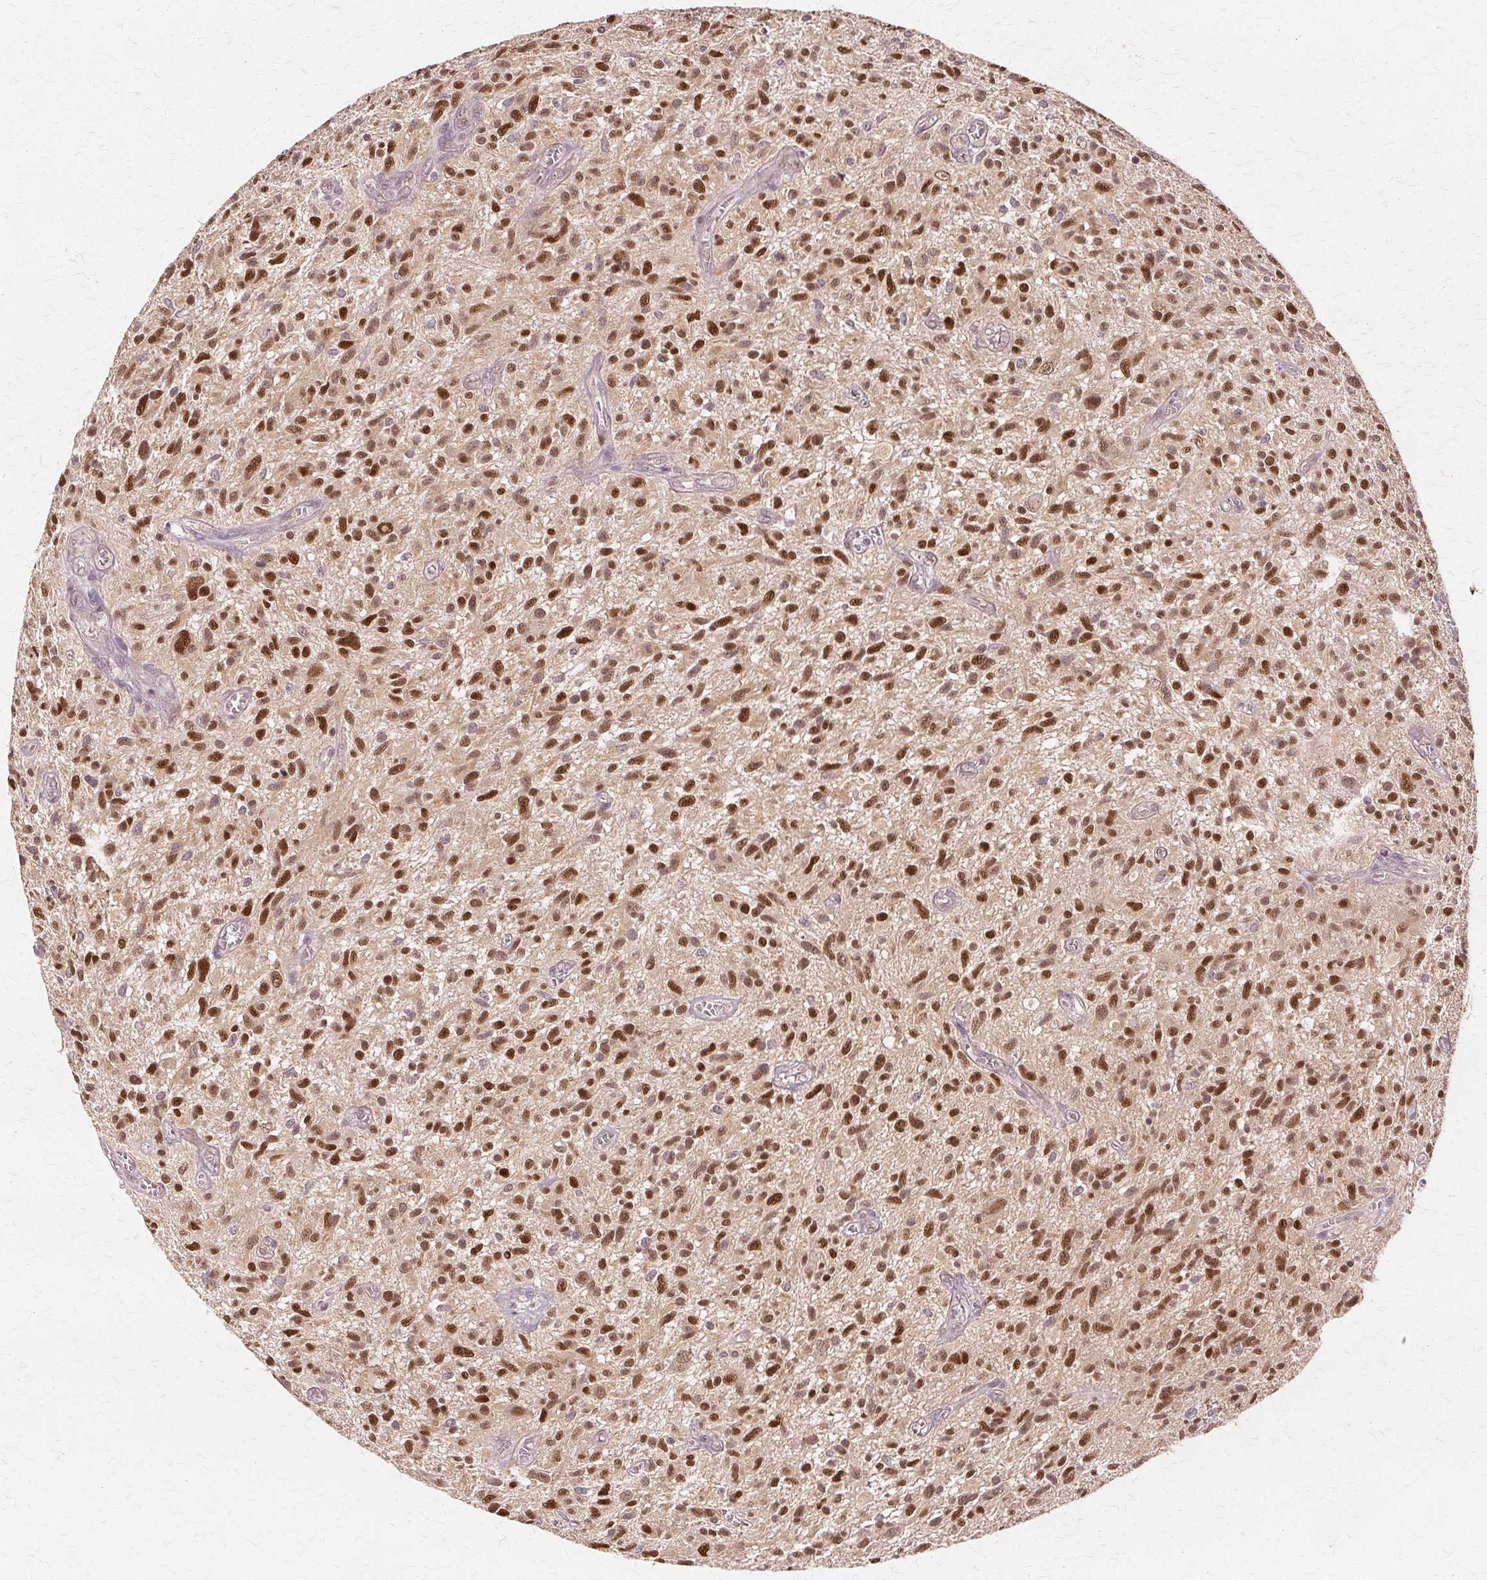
{"staining": {"intensity": "strong", "quantity": ">75%", "location": "nuclear"}, "tissue": "glioma", "cell_type": "Tumor cells", "image_type": "cancer", "snomed": [{"axis": "morphology", "description": "Glioma, malignant, High grade"}, {"axis": "topography", "description": "Brain"}], "caption": "Protein staining of malignant high-grade glioma tissue shows strong nuclear positivity in about >75% of tumor cells.", "gene": "PRMT5", "patient": {"sex": "male", "age": 75}}